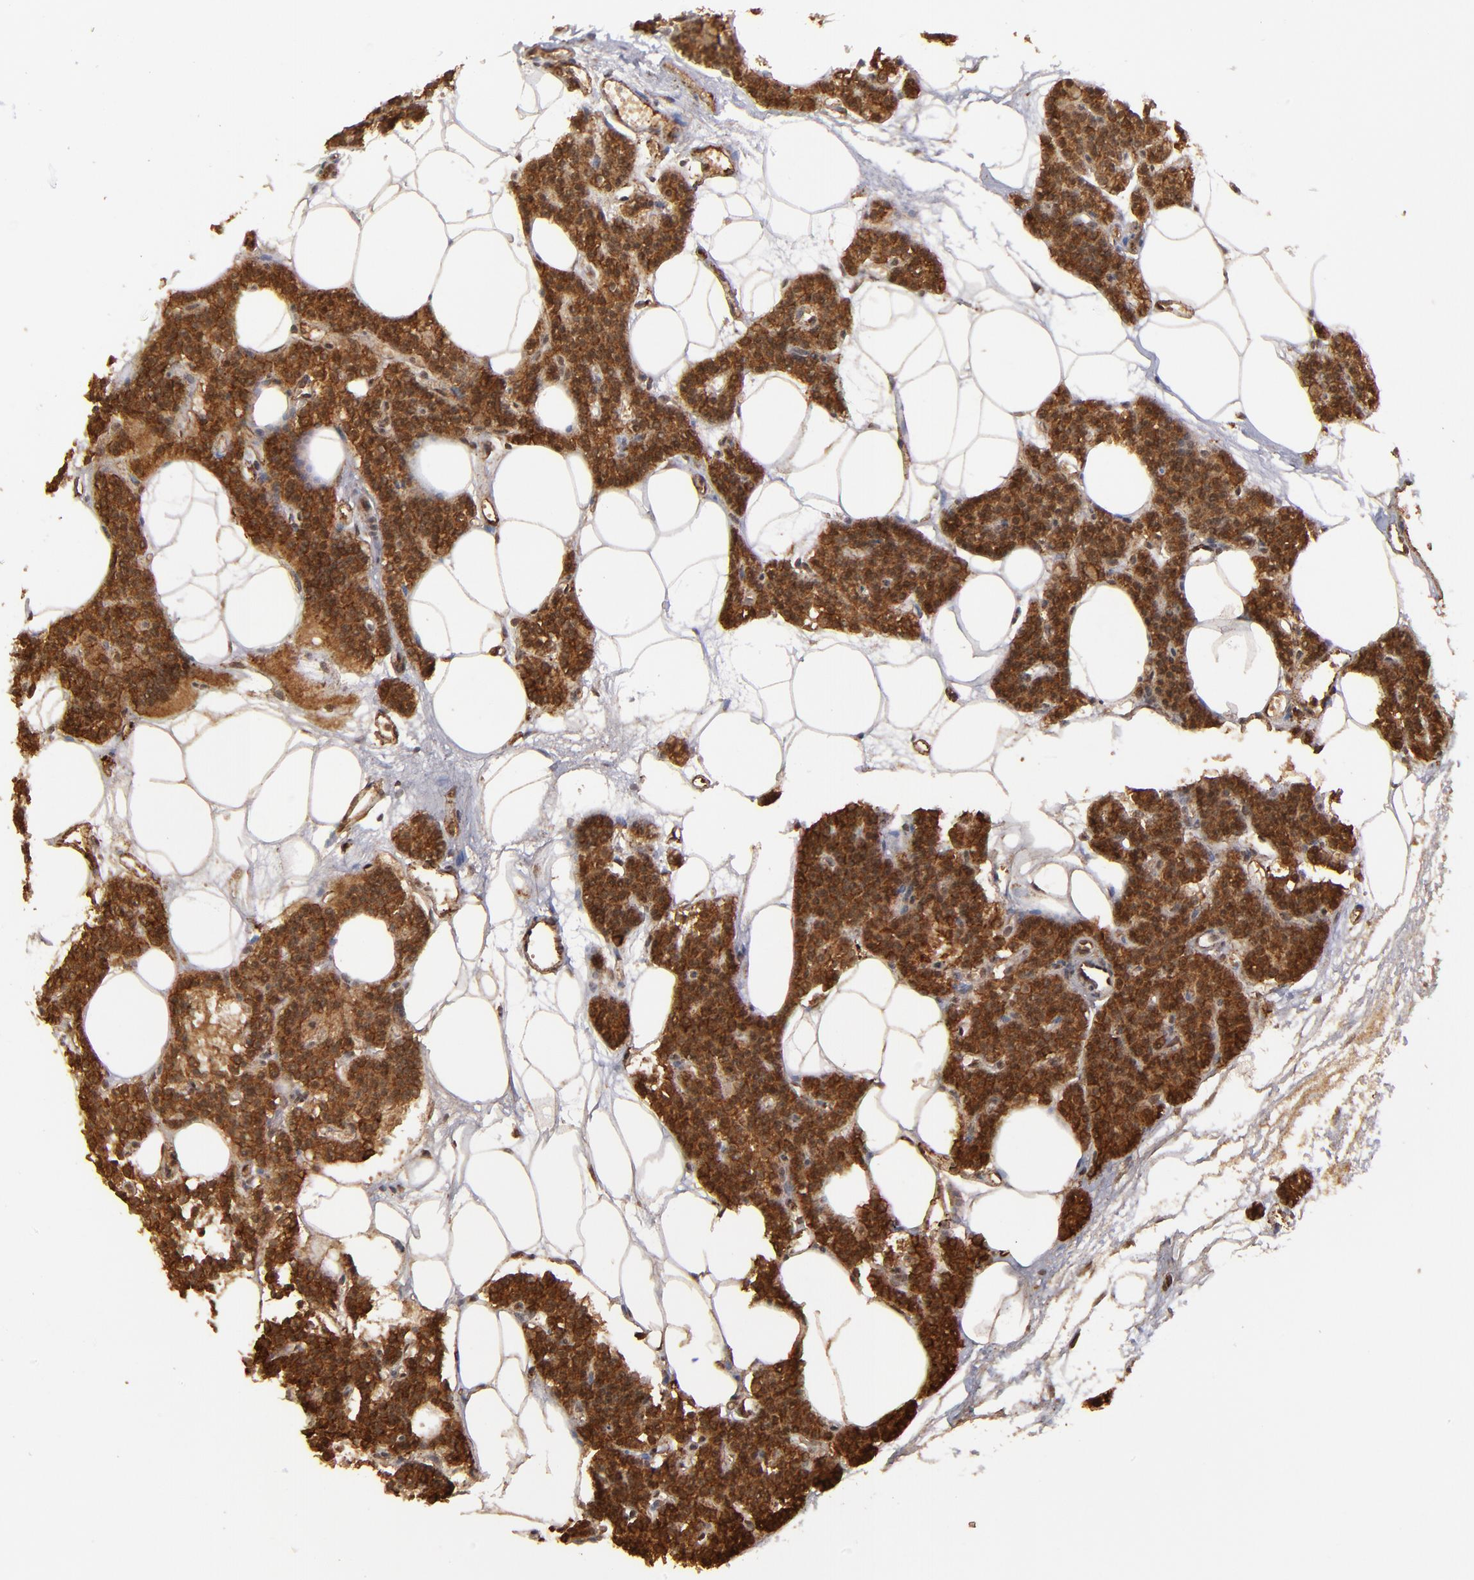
{"staining": {"intensity": "strong", "quantity": ">75%", "location": "cytoplasmic/membranous"}, "tissue": "parathyroid gland", "cell_type": "Glandular cells", "image_type": "normal", "snomed": [{"axis": "morphology", "description": "Normal tissue, NOS"}, {"axis": "topography", "description": "Parathyroid gland"}], "caption": "Immunohistochemistry (DAB) staining of normal human parathyroid gland displays strong cytoplasmic/membranous protein expression in about >75% of glandular cells. The staining was performed using DAB to visualize the protein expression in brown, while the nuclei were stained in blue with hematoxylin (Magnification: 20x).", "gene": "BDKRB1", "patient": {"sex": "male", "age": 24}}